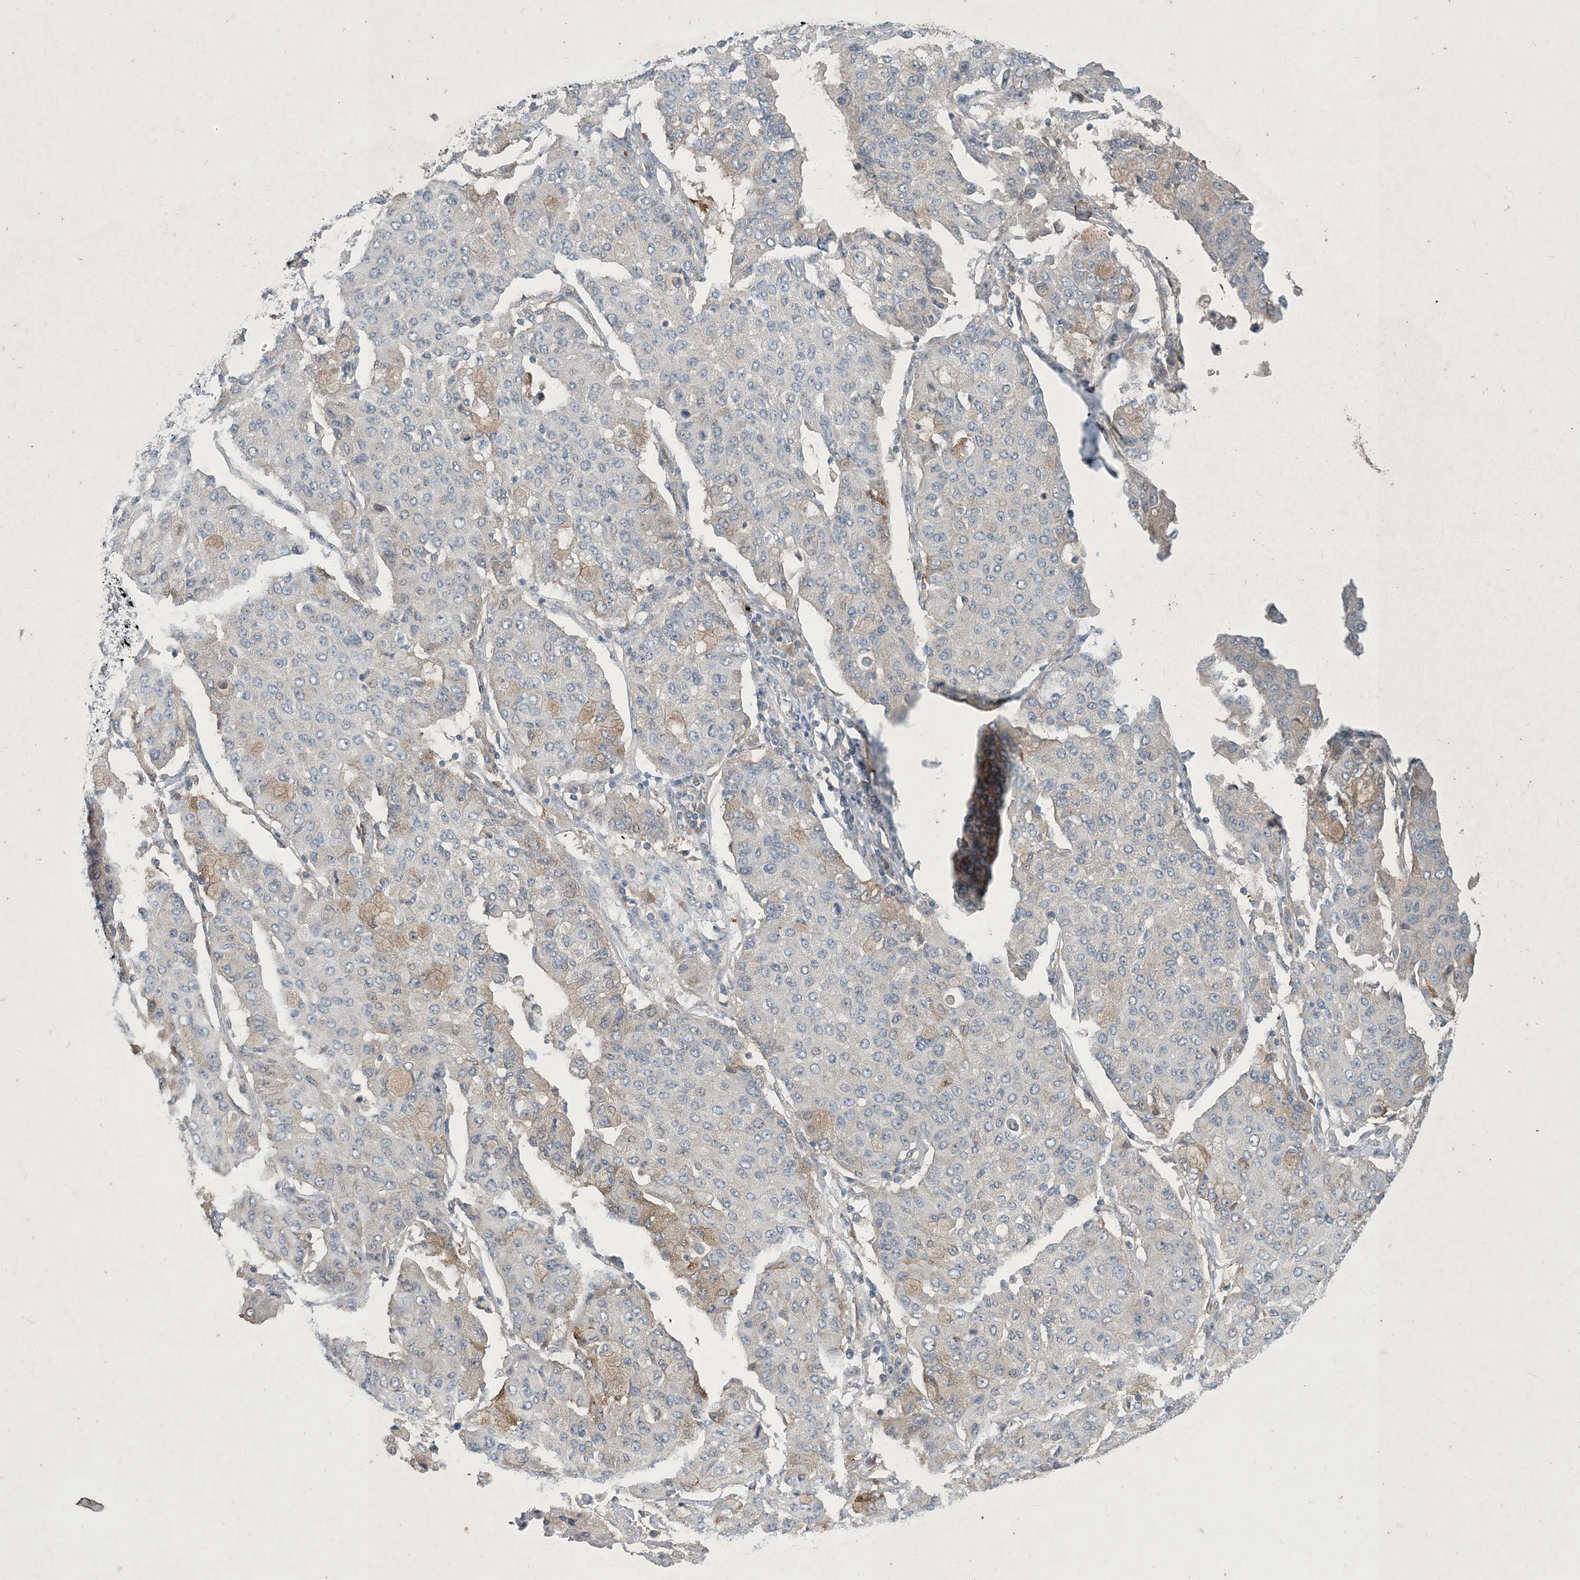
{"staining": {"intensity": "weak", "quantity": "<25%", "location": "cytoplasmic/membranous"}, "tissue": "lung cancer", "cell_type": "Tumor cells", "image_type": "cancer", "snomed": [{"axis": "morphology", "description": "Squamous cell carcinoma, NOS"}, {"axis": "topography", "description": "Lung"}], "caption": "Tumor cells show no significant protein positivity in lung cancer.", "gene": "CDS1", "patient": {"sex": "male", "age": 74}}